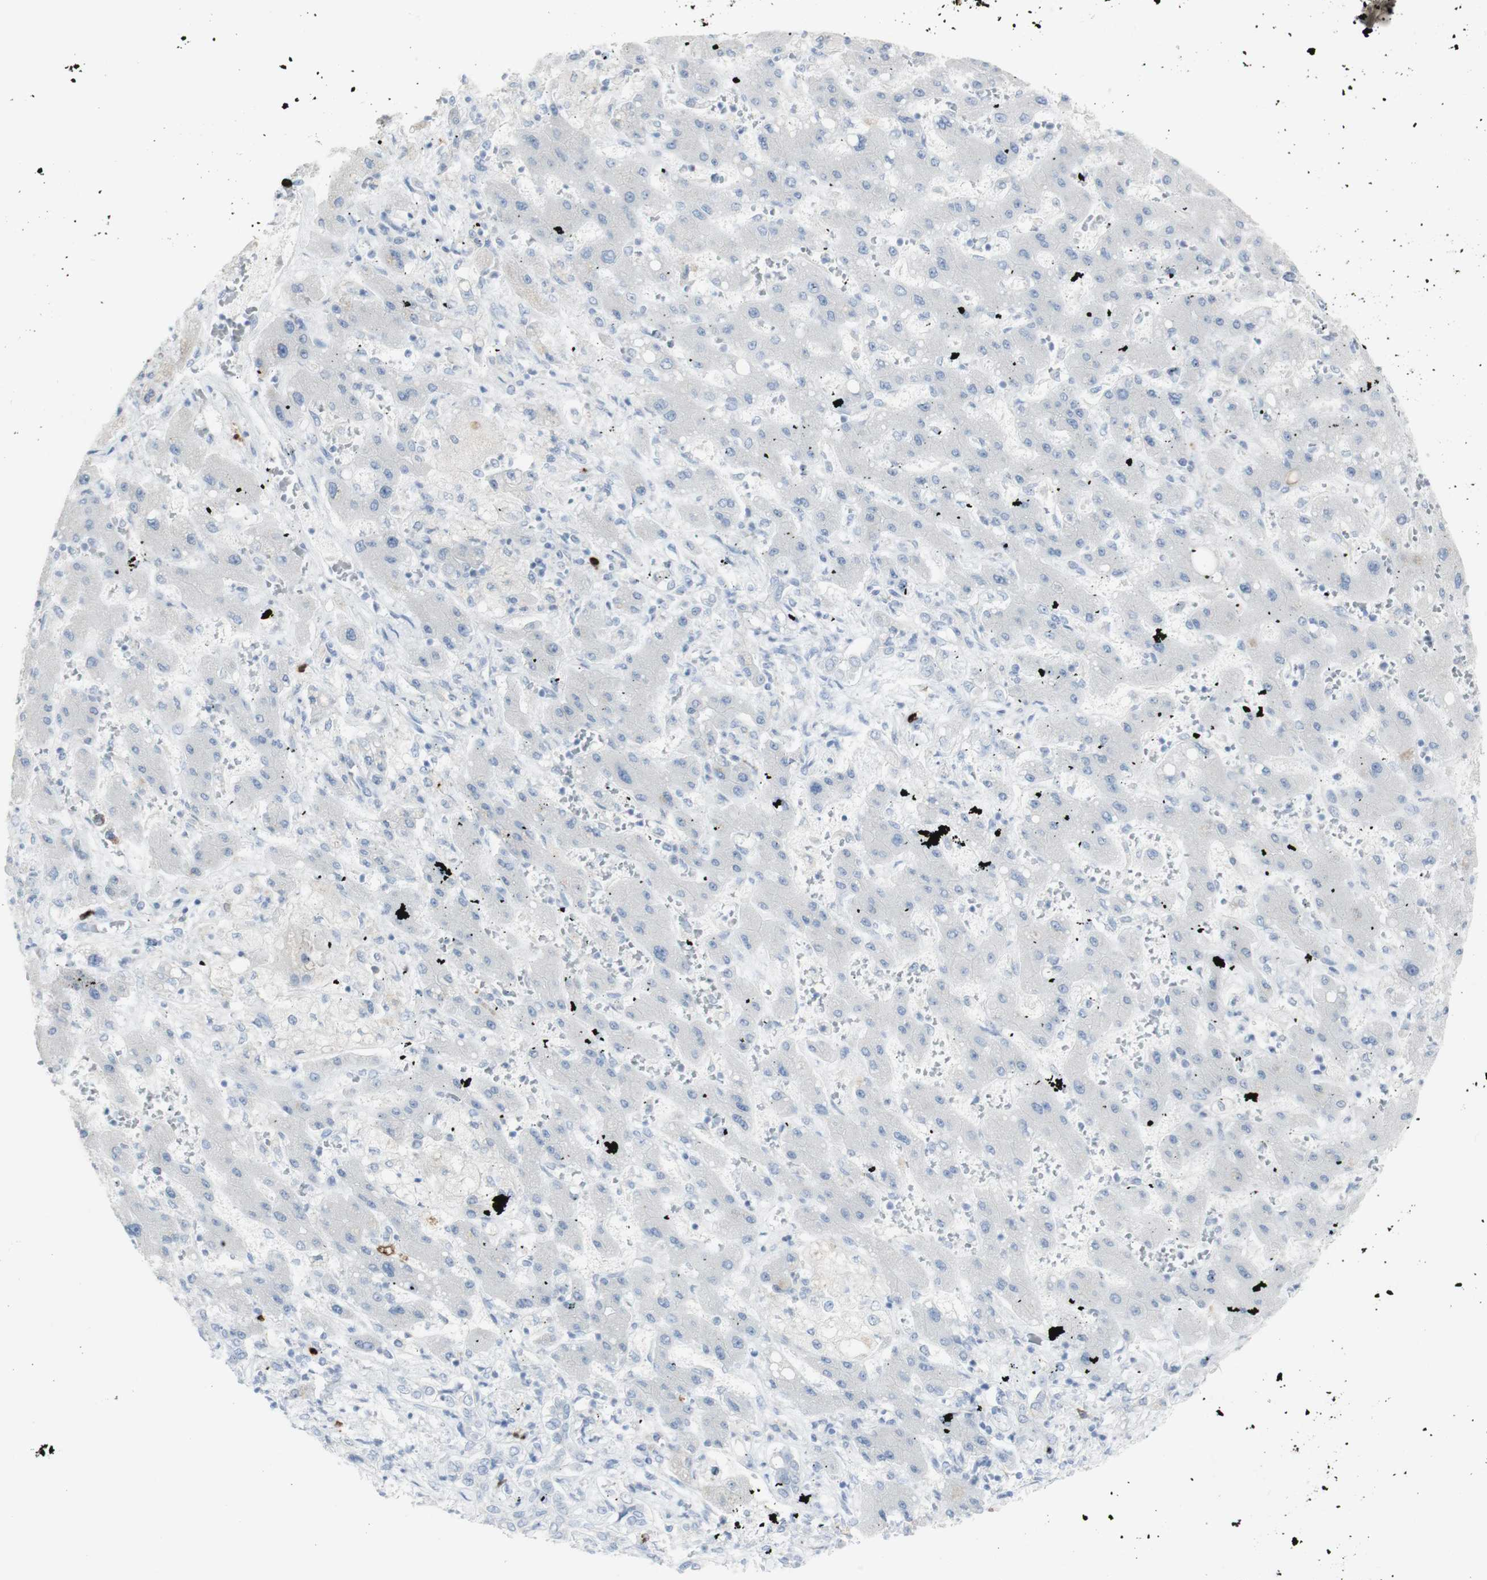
{"staining": {"intensity": "negative", "quantity": "none", "location": "none"}, "tissue": "liver cancer", "cell_type": "Tumor cells", "image_type": "cancer", "snomed": [{"axis": "morphology", "description": "Cholangiocarcinoma"}, {"axis": "topography", "description": "Liver"}], "caption": "Tumor cells show no significant staining in liver cancer. (DAB immunohistochemistry (IHC) with hematoxylin counter stain).", "gene": "CD207", "patient": {"sex": "male", "age": 50}}